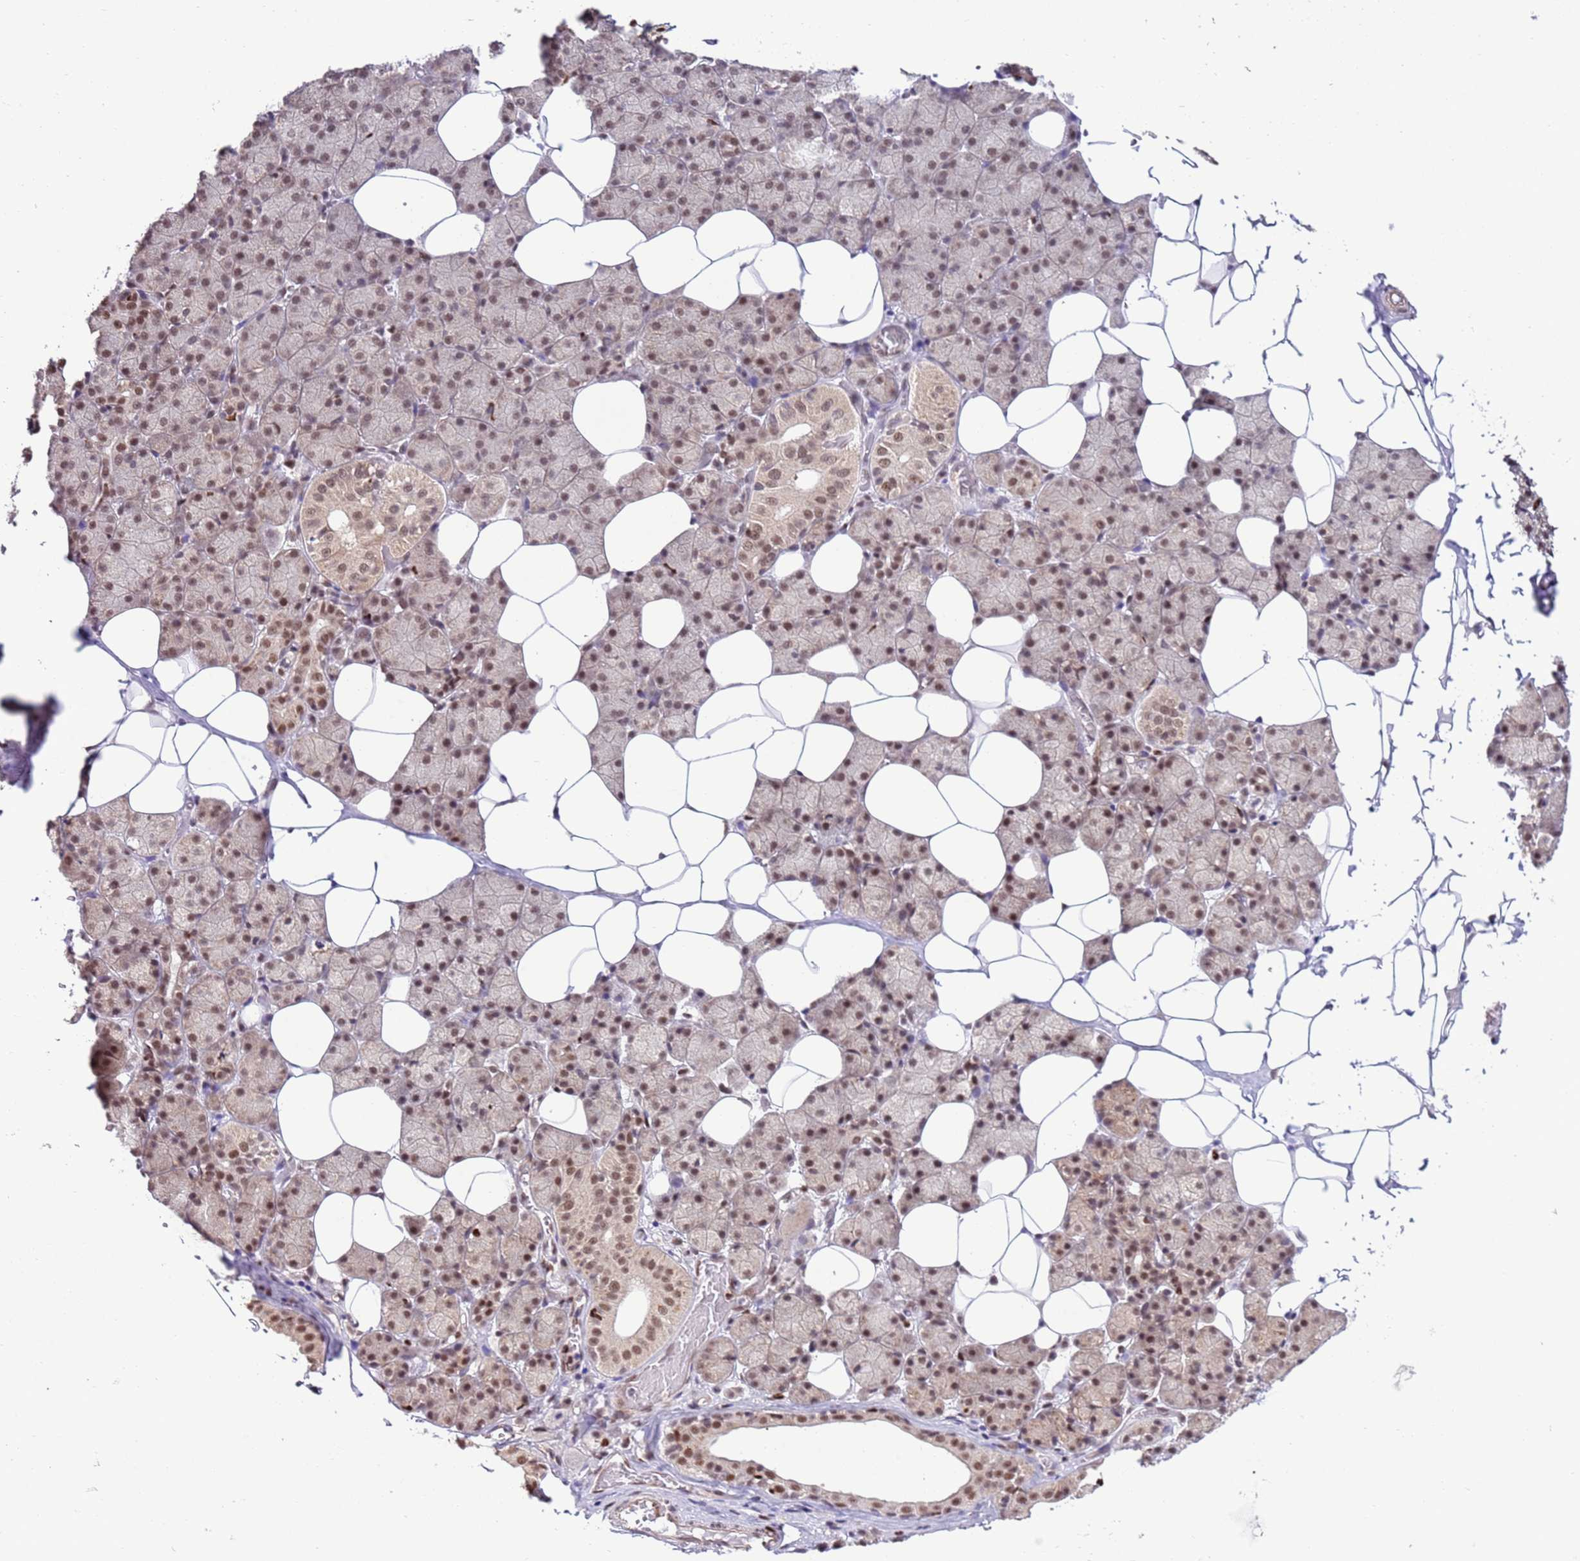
{"staining": {"intensity": "moderate", "quantity": "25%-75%", "location": "nuclear"}, "tissue": "salivary gland", "cell_type": "Glandular cells", "image_type": "normal", "snomed": [{"axis": "morphology", "description": "Normal tissue, NOS"}, {"axis": "topography", "description": "Salivary gland"}], "caption": "This is a histology image of immunohistochemistry staining of benign salivary gland, which shows moderate expression in the nuclear of glandular cells.", "gene": "PRPF6", "patient": {"sex": "female", "age": 33}}